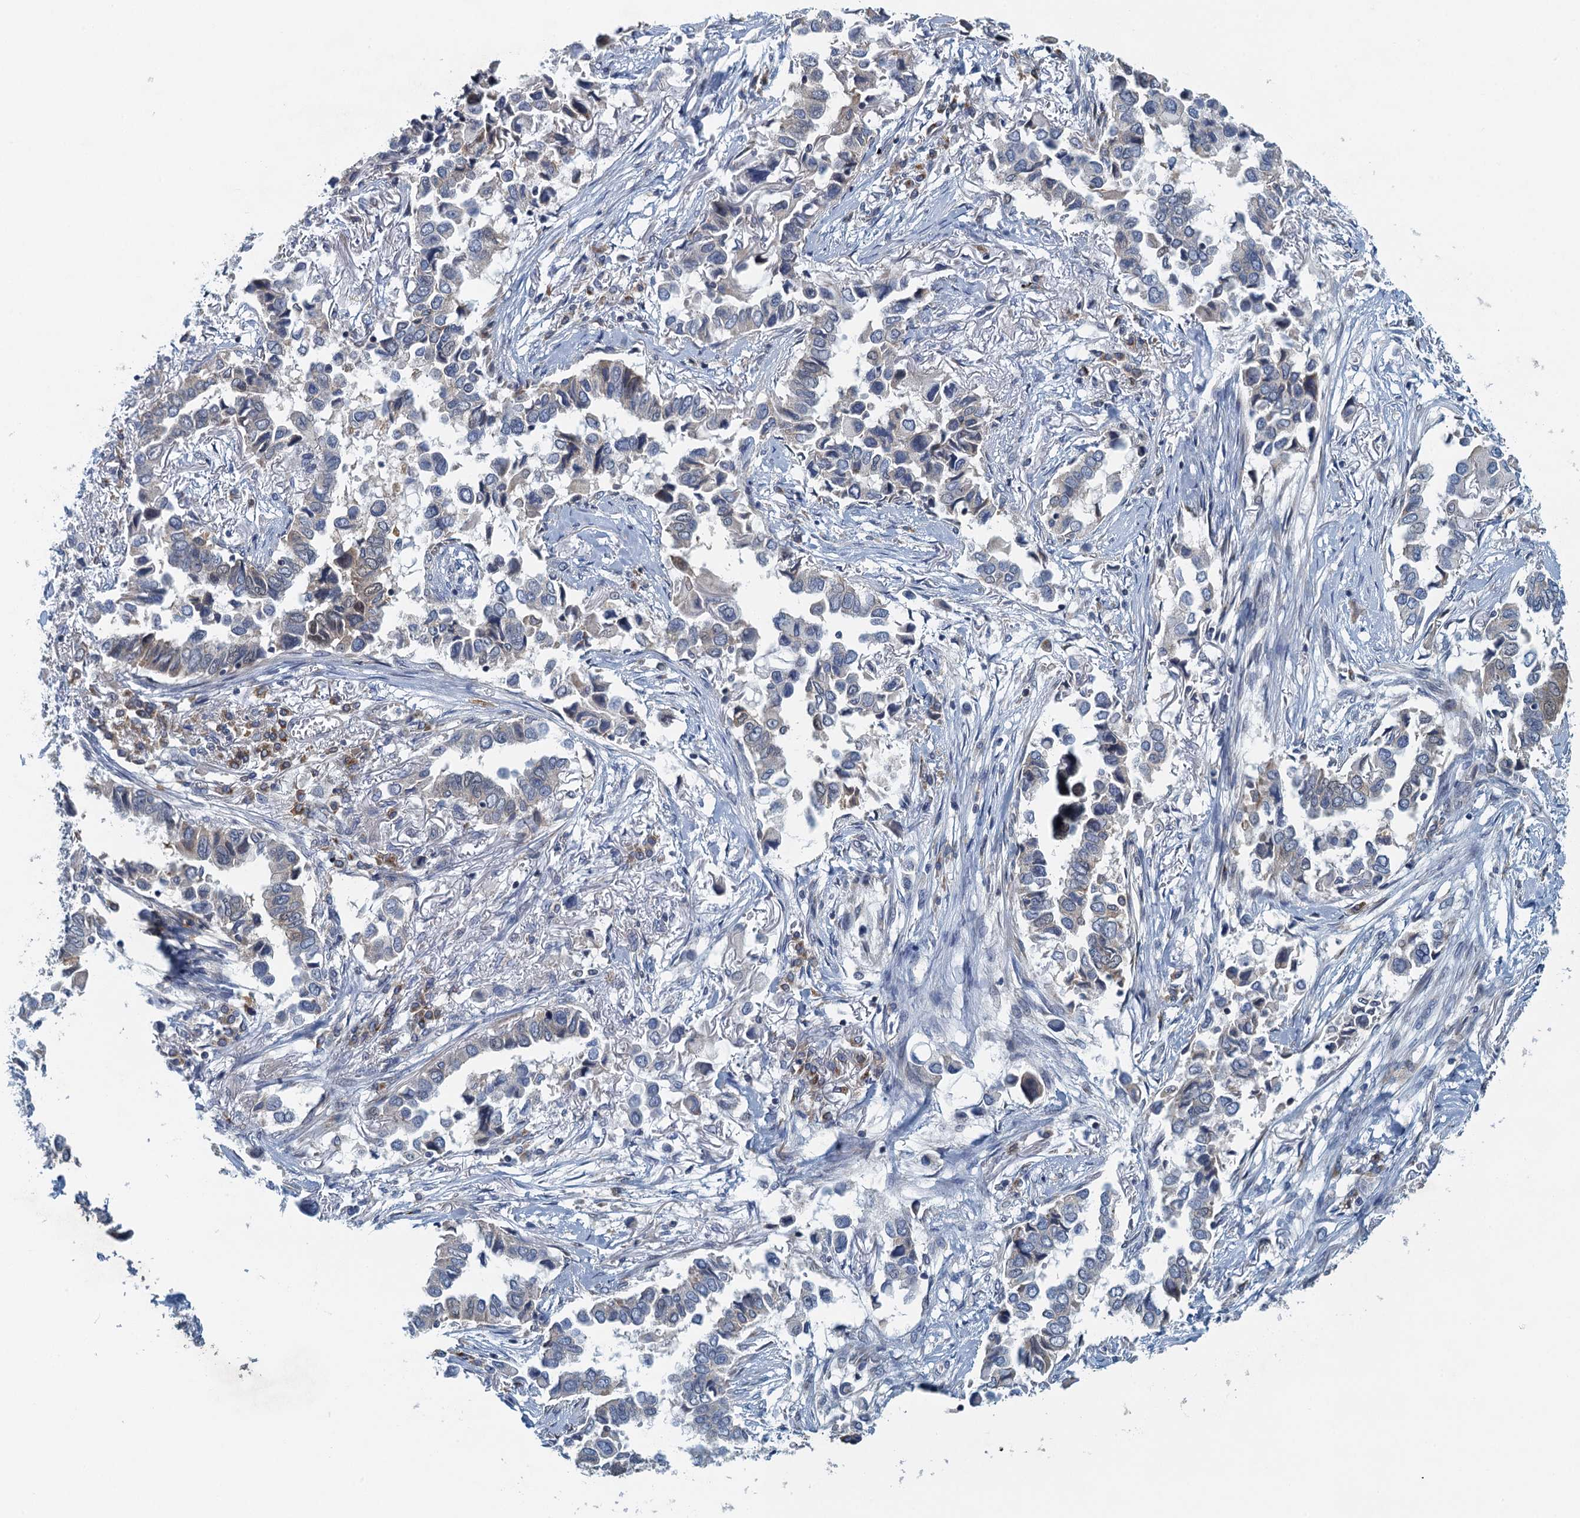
{"staining": {"intensity": "moderate", "quantity": "<25%", "location": "cytoplasmic/membranous,nuclear"}, "tissue": "lung cancer", "cell_type": "Tumor cells", "image_type": "cancer", "snomed": [{"axis": "morphology", "description": "Adenocarcinoma, NOS"}, {"axis": "topography", "description": "Lung"}], "caption": "IHC (DAB (3,3'-diaminobenzidine)) staining of human lung cancer (adenocarcinoma) demonstrates moderate cytoplasmic/membranous and nuclear protein expression in about <25% of tumor cells. Nuclei are stained in blue.", "gene": "ALG2", "patient": {"sex": "female", "age": 76}}